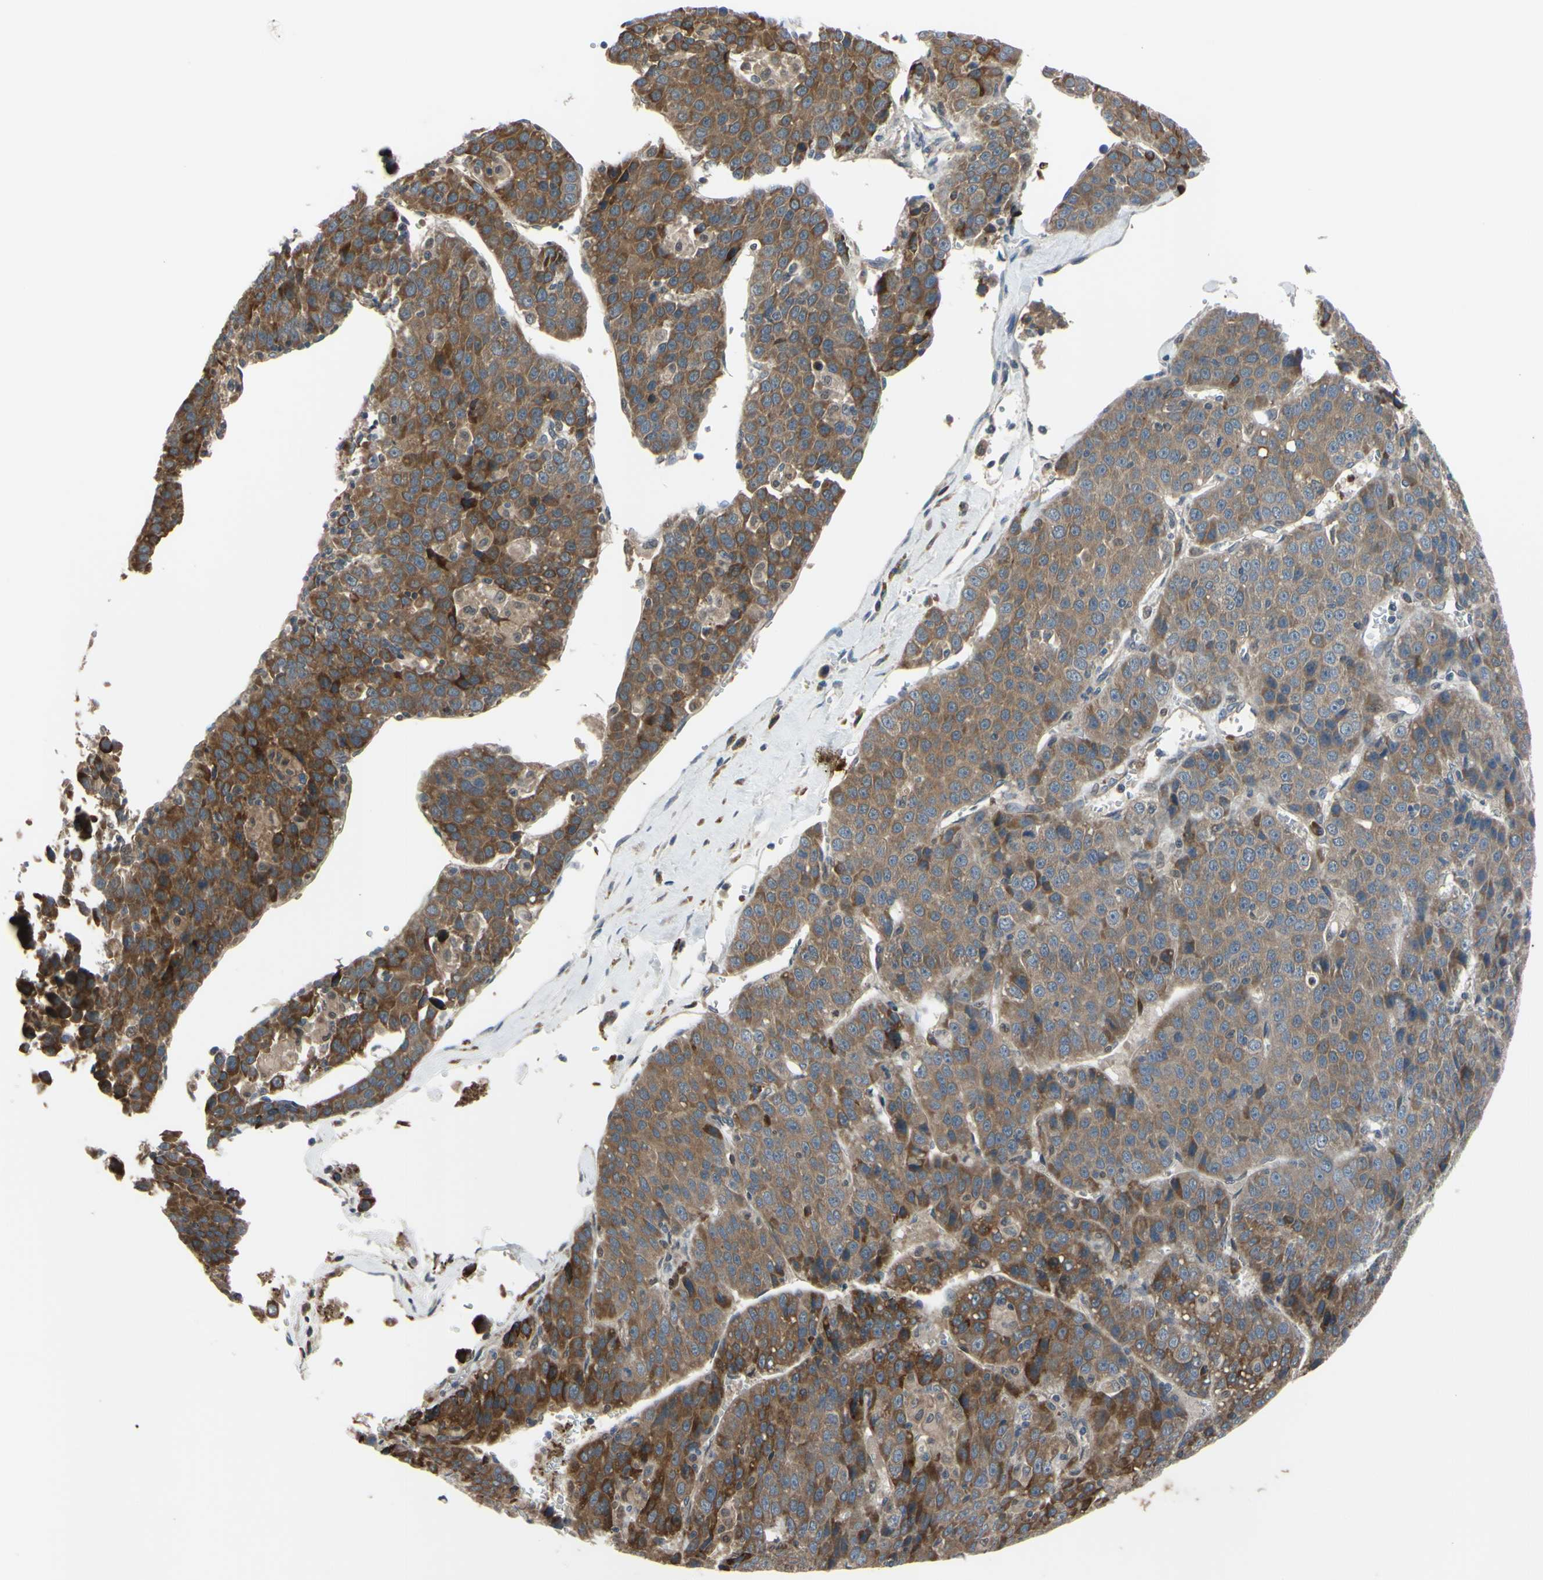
{"staining": {"intensity": "moderate", "quantity": ">75%", "location": "cytoplasmic/membranous"}, "tissue": "liver cancer", "cell_type": "Tumor cells", "image_type": "cancer", "snomed": [{"axis": "morphology", "description": "Carcinoma, Hepatocellular, NOS"}, {"axis": "topography", "description": "Liver"}], "caption": "Hepatocellular carcinoma (liver) stained for a protein shows moderate cytoplasmic/membranous positivity in tumor cells.", "gene": "XIAP", "patient": {"sex": "female", "age": 53}}